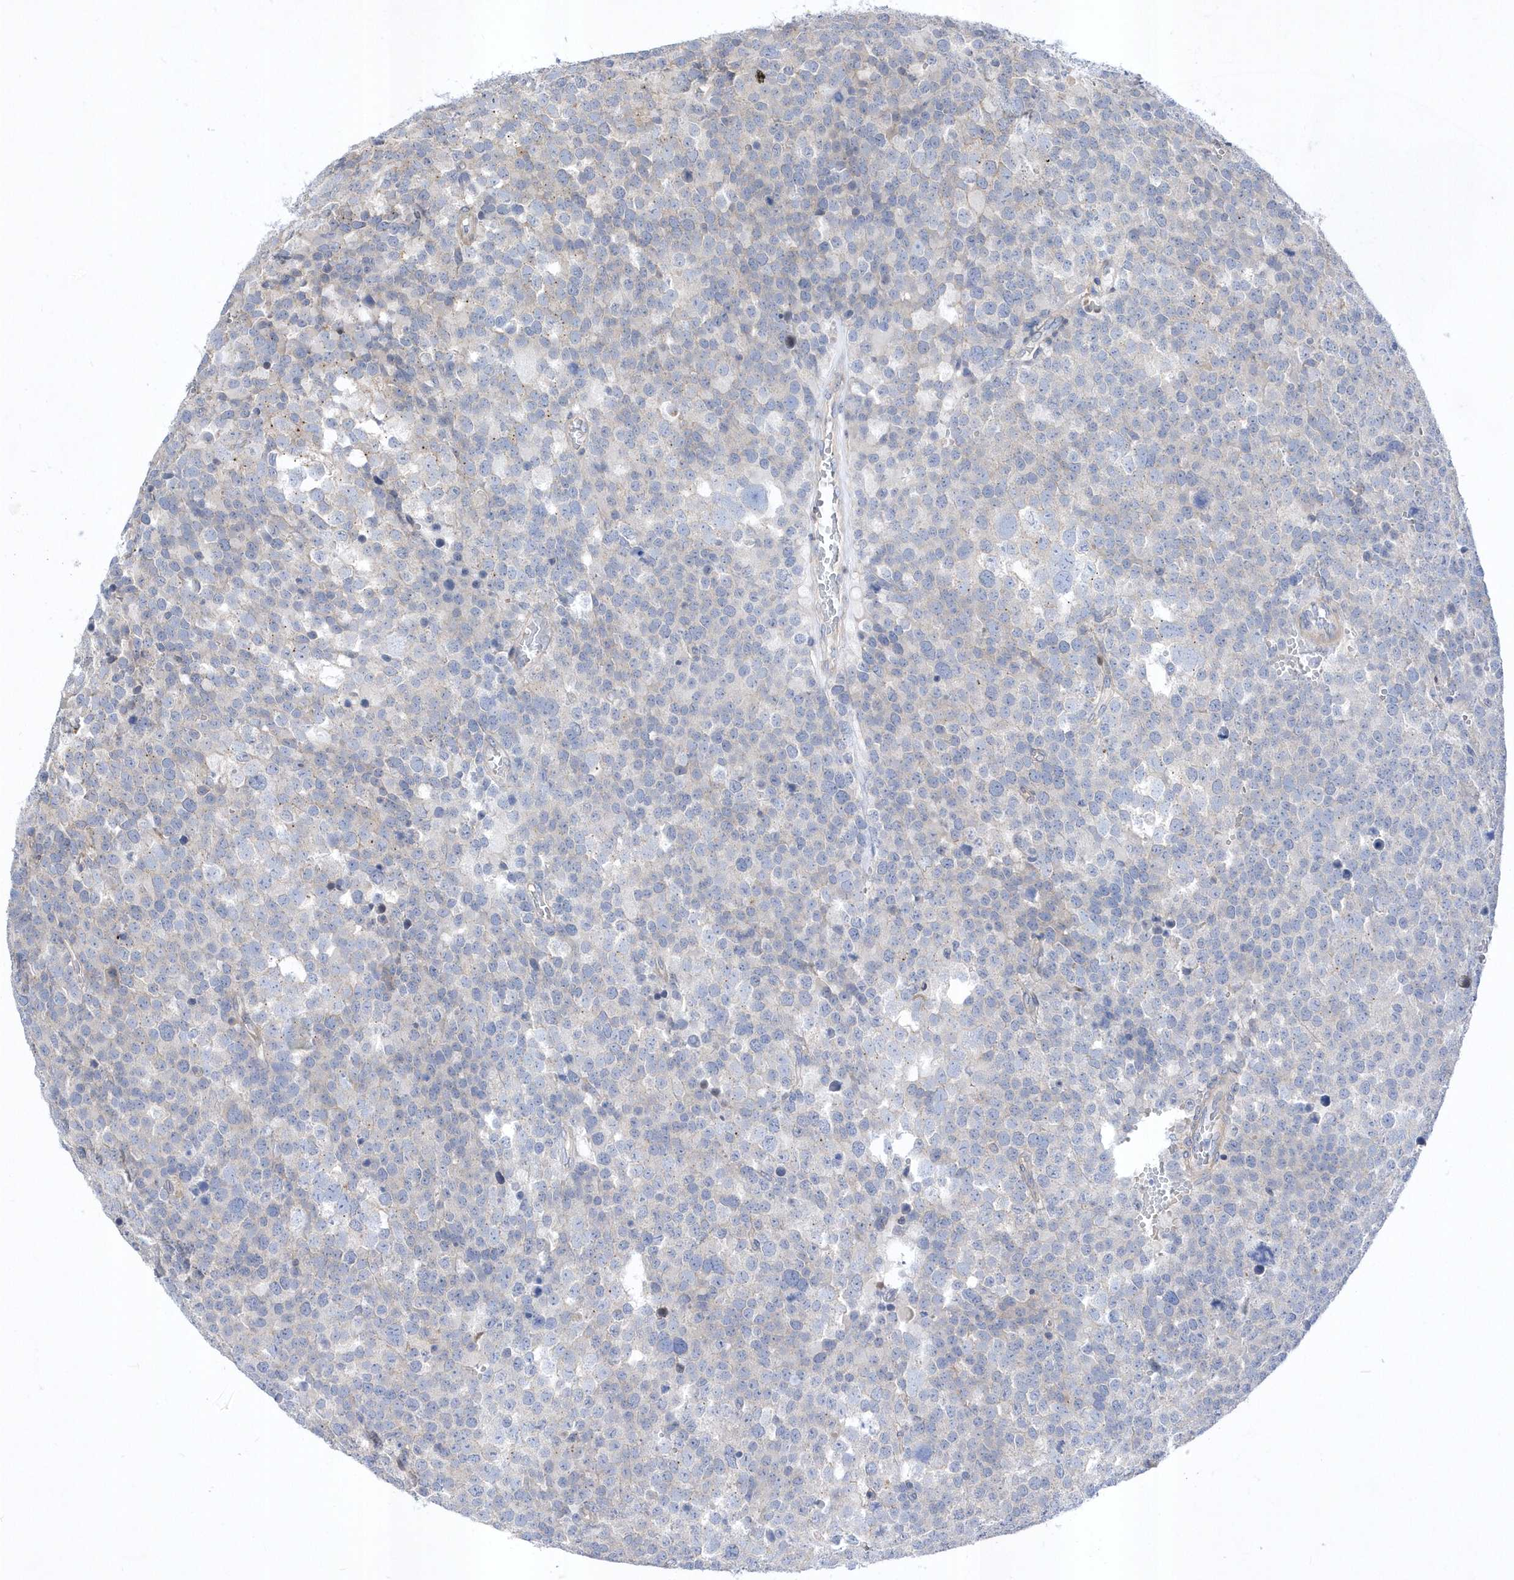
{"staining": {"intensity": "negative", "quantity": "none", "location": "none"}, "tissue": "testis cancer", "cell_type": "Tumor cells", "image_type": "cancer", "snomed": [{"axis": "morphology", "description": "Seminoma, NOS"}, {"axis": "topography", "description": "Testis"}], "caption": "This is an IHC image of human seminoma (testis). There is no positivity in tumor cells.", "gene": "LONRF2", "patient": {"sex": "male", "age": 71}}